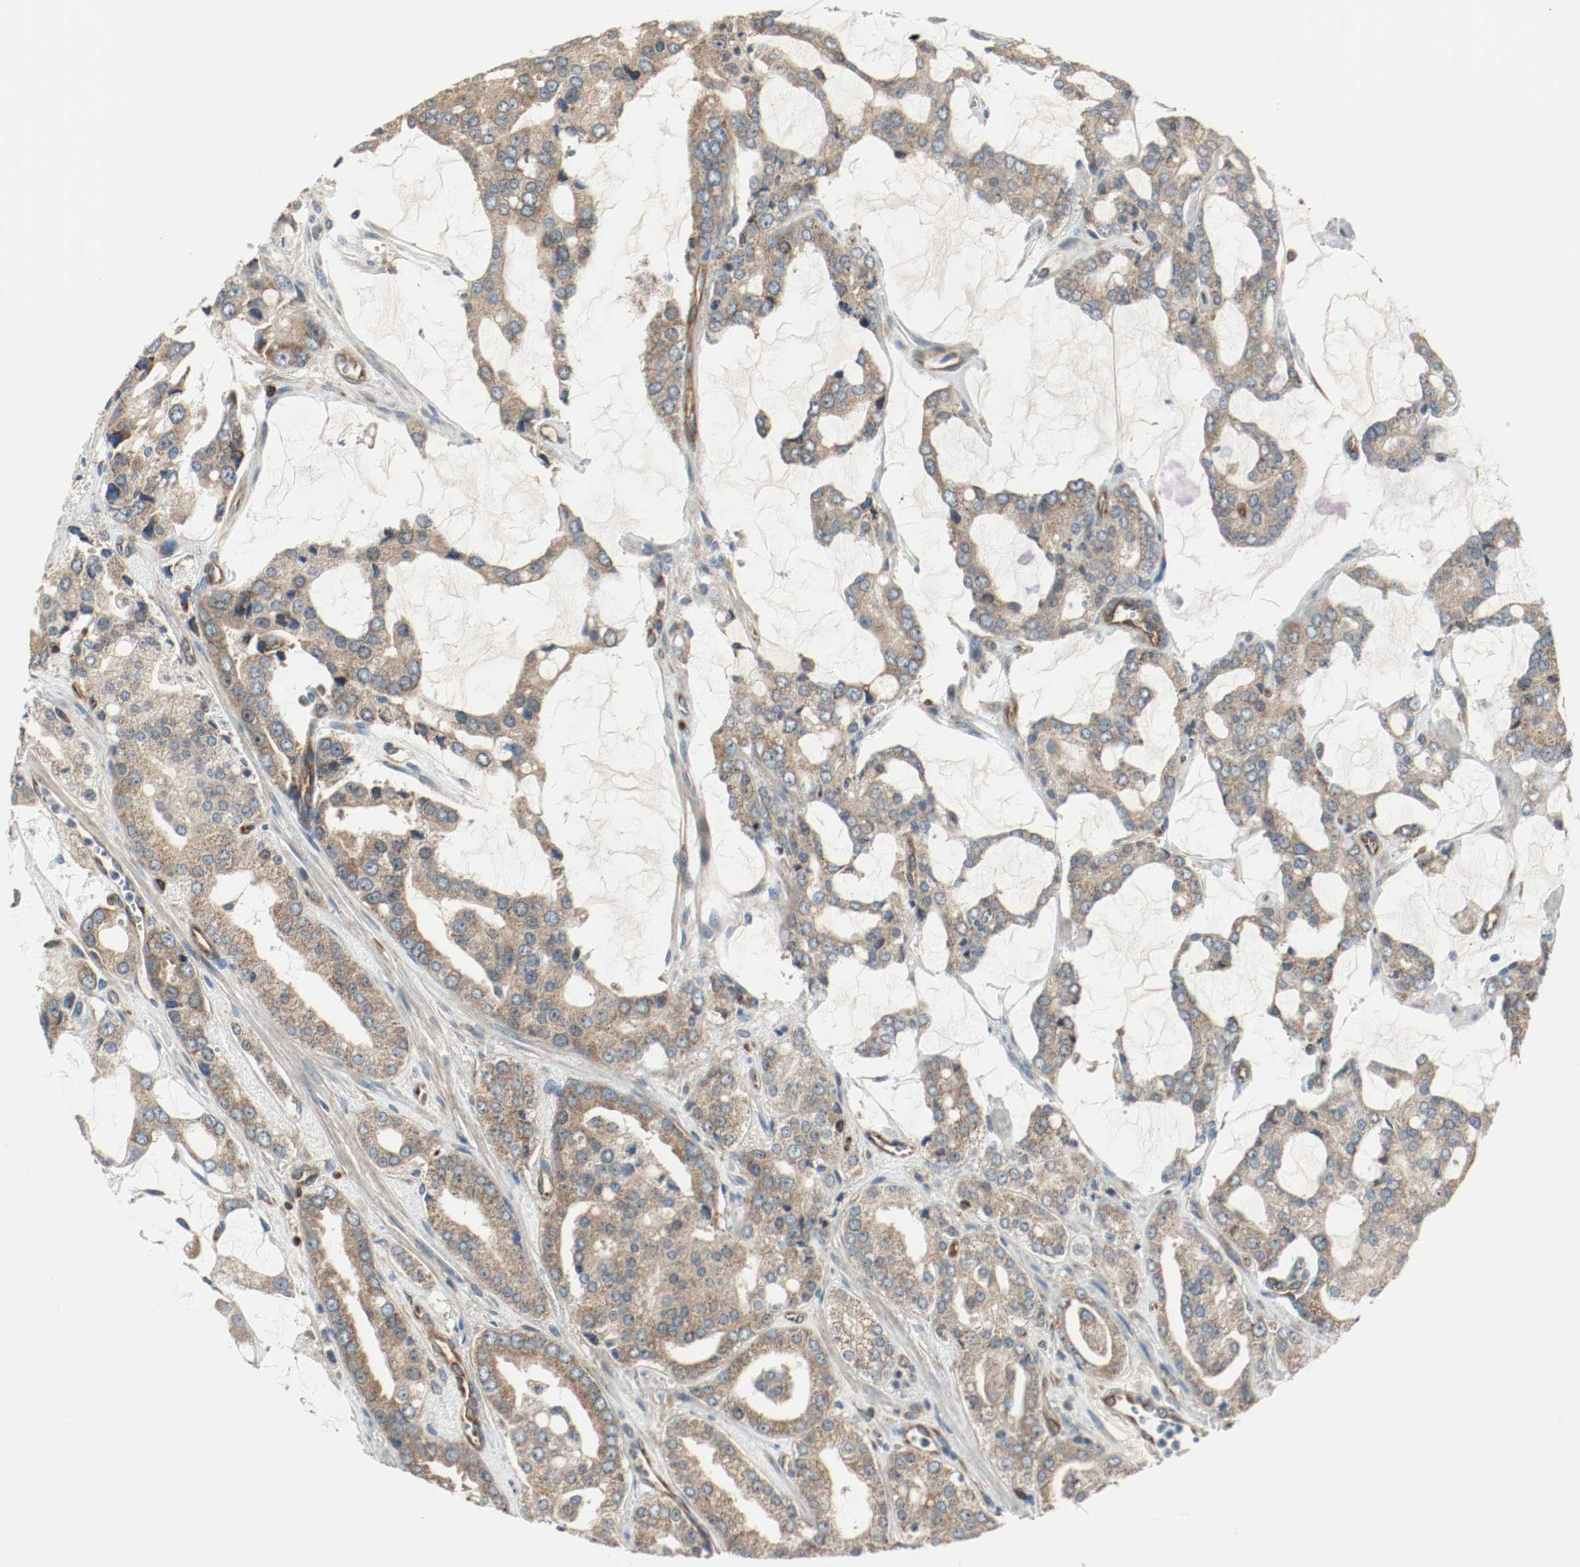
{"staining": {"intensity": "moderate", "quantity": ">75%", "location": "cytoplasmic/membranous"}, "tissue": "prostate cancer", "cell_type": "Tumor cells", "image_type": "cancer", "snomed": [{"axis": "morphology", "description": "Adenocarcinoma, High grade"}, {"axis": "topography", "description": "Prostate"}], "caption": "A photomicrograph showing moderate cytoplasmic/membranous expression in about >75% of tumor cells in prostate cancer (adenocarcinoma (high-grade)), as visualized by brown immunohistochemical staining.", "gene": "PLCG1", "patient": {"sex": "male", "age": 67}}